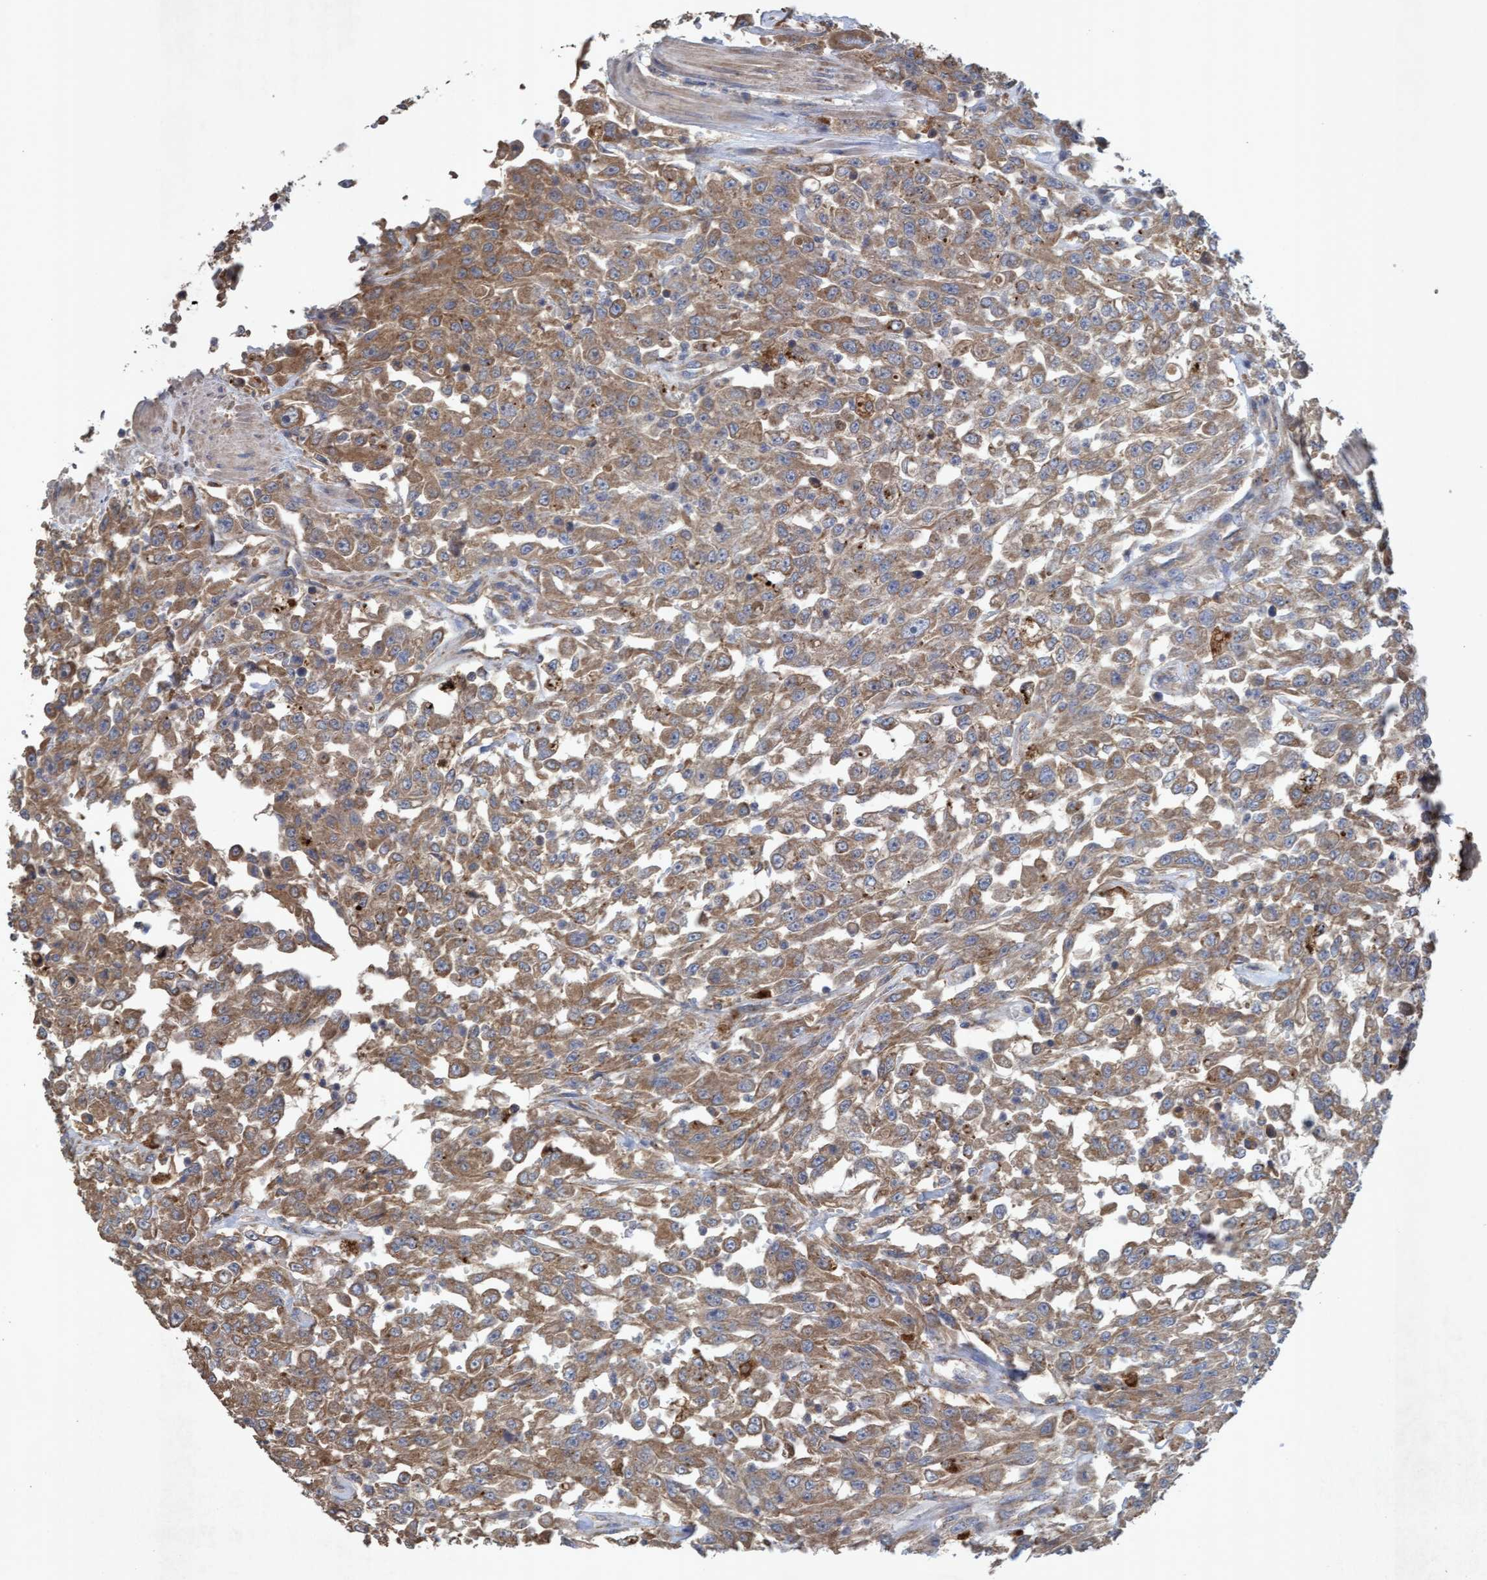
{"staining": {"intensity": "moderate", "quantity": ">75%", "location": "cytoplasmic/membranous"}, "tissue": "urothelial cancer", "cell_type": "Tumor cells", "image_type": "cancer", "snomed": [{"axis": "morphology", "description": "Urothelial carcinoma, High grade"}, {"axis": "topography", "description": "Urinary bladder"}], "caption": "The immunohistochemical stain labels moderate cytoplasmic/membranous positivity in tumor cells of urothelial cancer tissue.", "gene": "ATPAF2", "patient": {"sex": "male", "age": 46}}